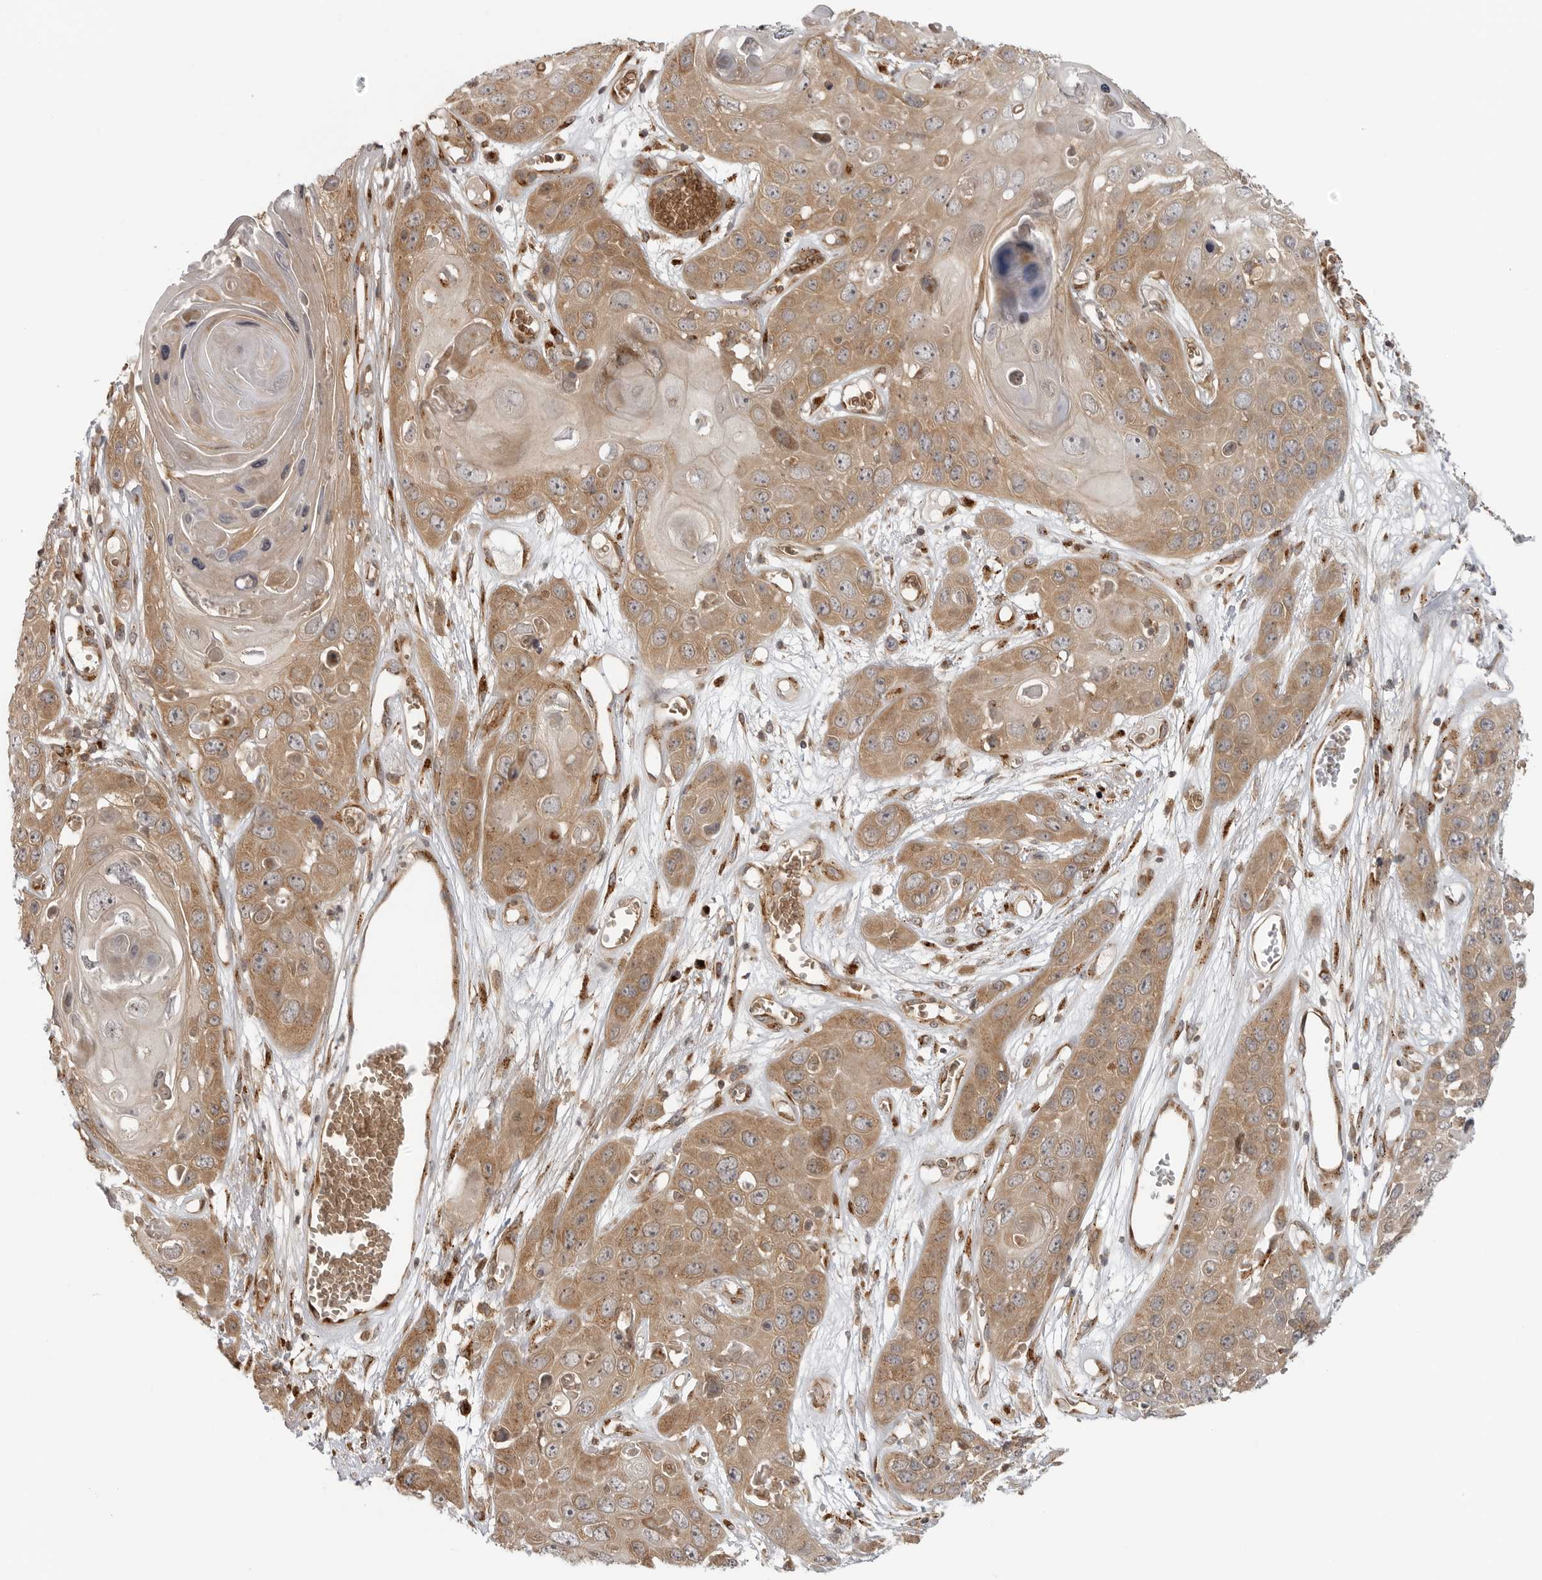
{"staining": {"intensity": "moderate", "quantity": ">75%", "location": "cytoplasmic/membranous"}, "tissue": "skin cancer", "cell_type": "Tumor cells", "image_type": "cancer", "snomed": [{"axis": "morphology", "description": "Squamous cell carcinoma, NOS"}, {"axis": "topography", "description": "Skin"}], "caption": "DAB immunohistochemical staining of human skin squamous cell carcinoma exhibits moderate cytoplasmic/membranous protein expression in approximately >75% of tumor cells. (DAB IHC, brown staining for protein, blue staining for nuclei).", "gene": "COPA", "patient": {"sex": "male", "age": 55}}